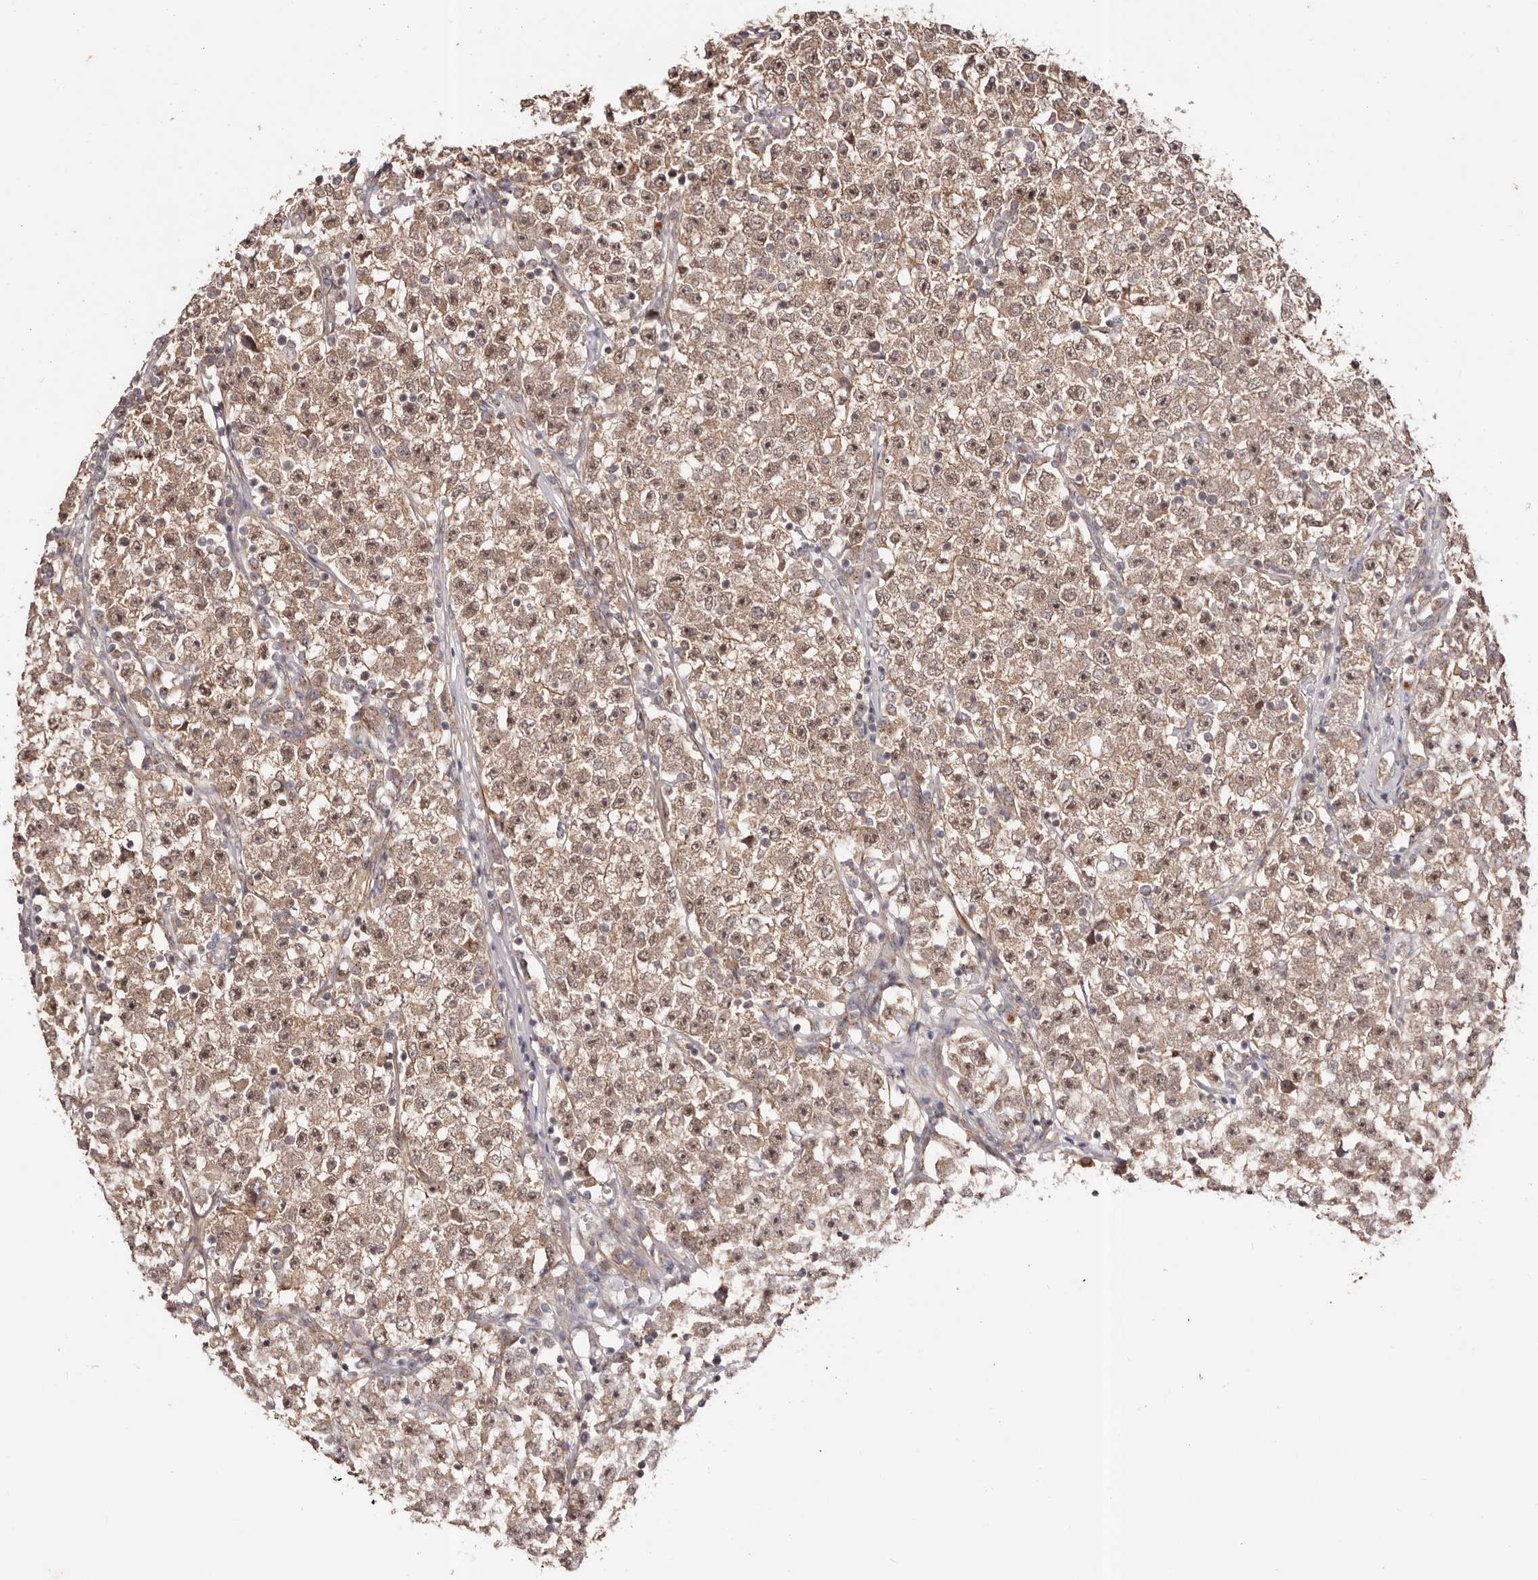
{"staining": {"intensity": "moderate", "quantity": ">75%", "location": "cytoplasmic/membranous,nuclear"}, "tissue": "testis cancer", "cell_type": "Tumor cells", "image_type": "cancer", "snomed": [{"axis": "morphology", "description": "Seminoma, NOS"}, {"axis": "topography", "description": "Testis"}], "caption": "Testis seminoma stained with DAB (3,3'-diaminobenzidine) IHC exhibits medium levels of moderate cytoplasmic/membranous and nuclear positivity in approximately >75% of tumor cells. (Brightfield microscopy of DAB IHC at high magnification).", "gene": "MICAL2", "patient": {"sex": "male", "age": 22}}